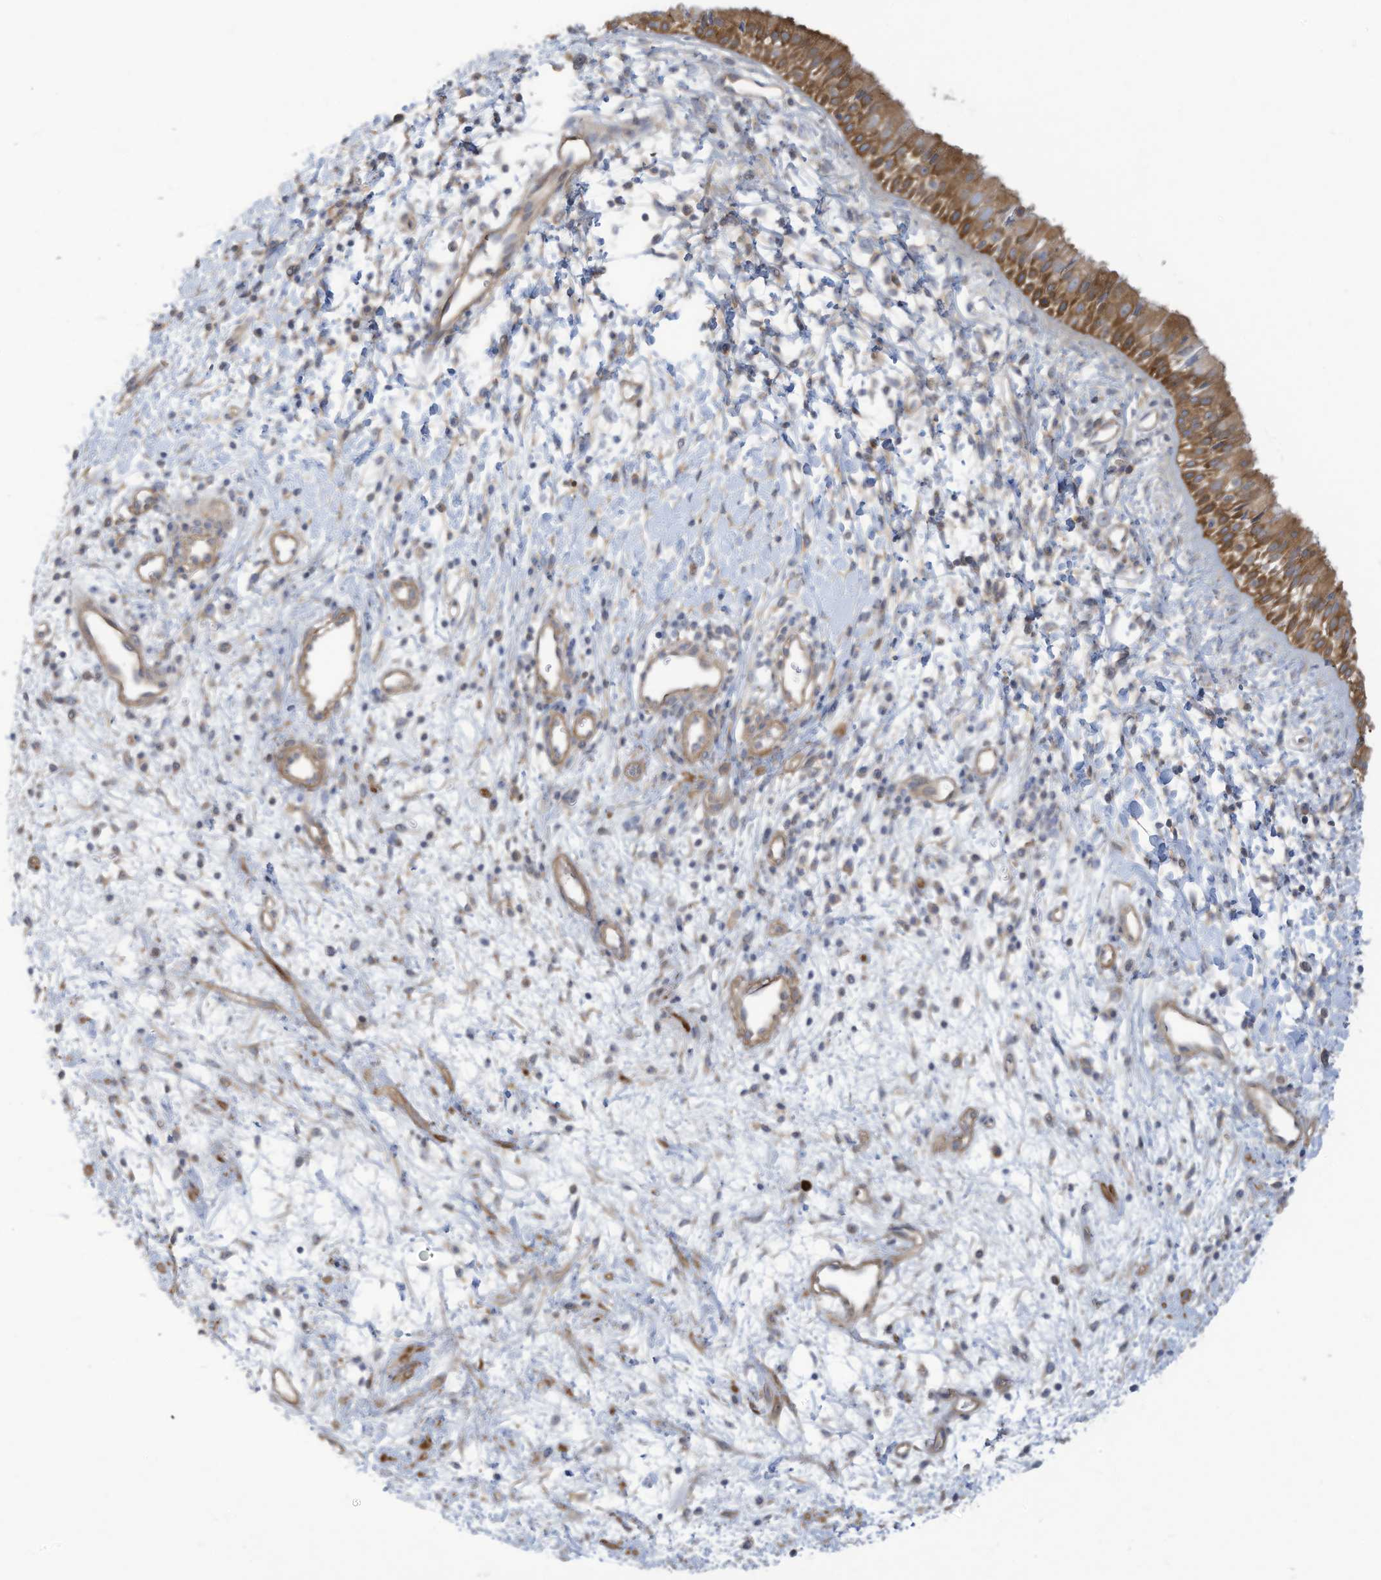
{"staining": {"intensity": "moderate", "quantity": ">75%", "location": "cytoplasmic/membranous"}, "tissue": "nasopharynx", "cell_type": "Respiratory epithelial cells", "image_type": "normal", "snomed": [{"axis": "morphology", "description": "Normal tissue, NOS"}, {"axis": "topography", "description": "Nasopharynx"}], "caption": "Immunohistochemistry of normal human nasopharynx demonstrates medium levels of moderate cytoplasmic/membranous expression in about >75% of respiratory epithelial cells. Nuclei are stained in blue.", "gene": "ADI1", "patient": {"sex": "male", "age": 22}}